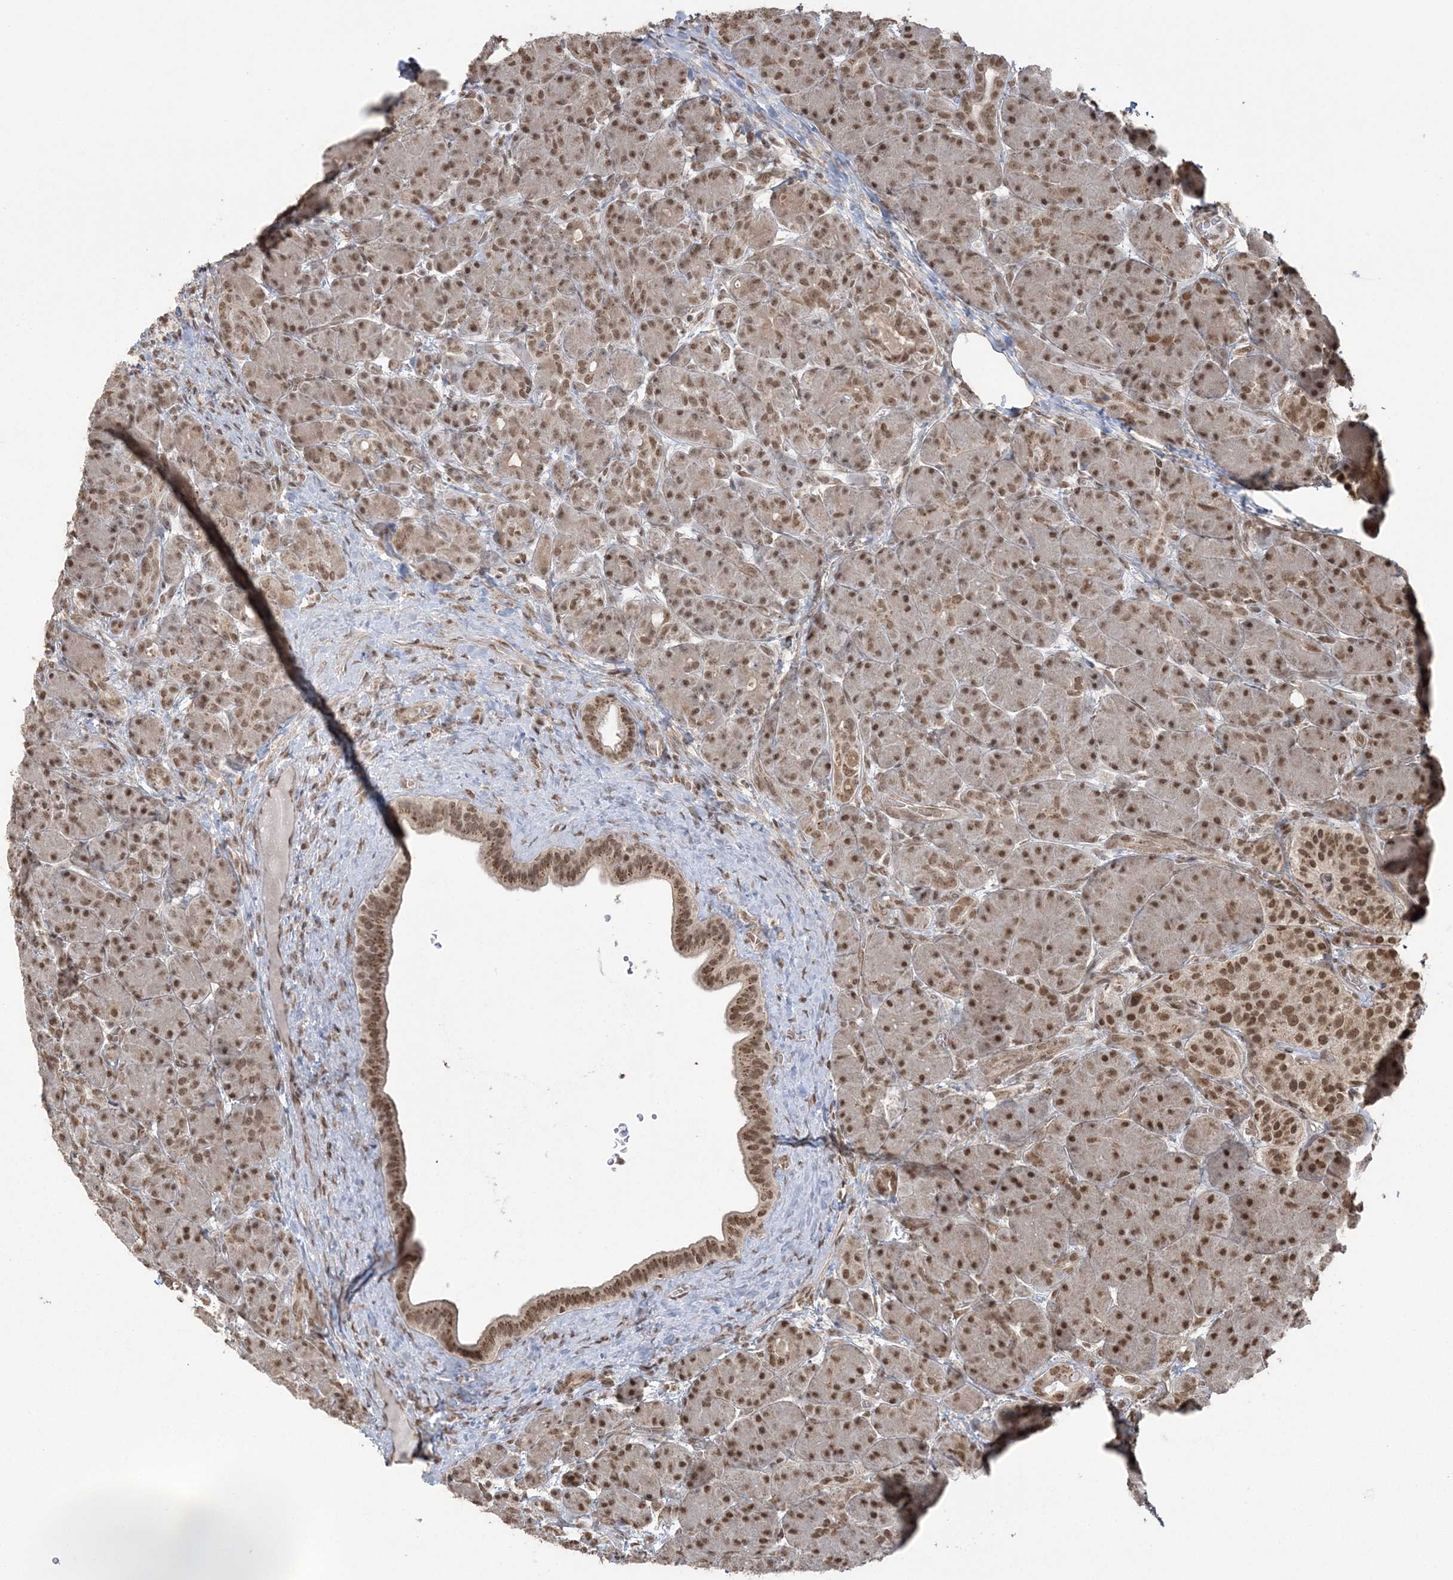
{"staining": {"intensity": "moderate", "quantity": ">75%", "location": "nuclear"}, "tissue": "pancreas", "cell_type": "Exocrine glandular cells", "image_type": "normal", "snomed": [{"axis": "morphology", "description": "Normal tissue, NOS"}, {"axis": "topography", "description": "Pancreas"}], "caption": "Approximately >75% of exocrine glandular cells in benign pancreas display moderate nuclear protein expression as visualized by brown immunohistochemical staining.", "gene": "ZNF839", "patient": {"sex": "male", "age": 63}}